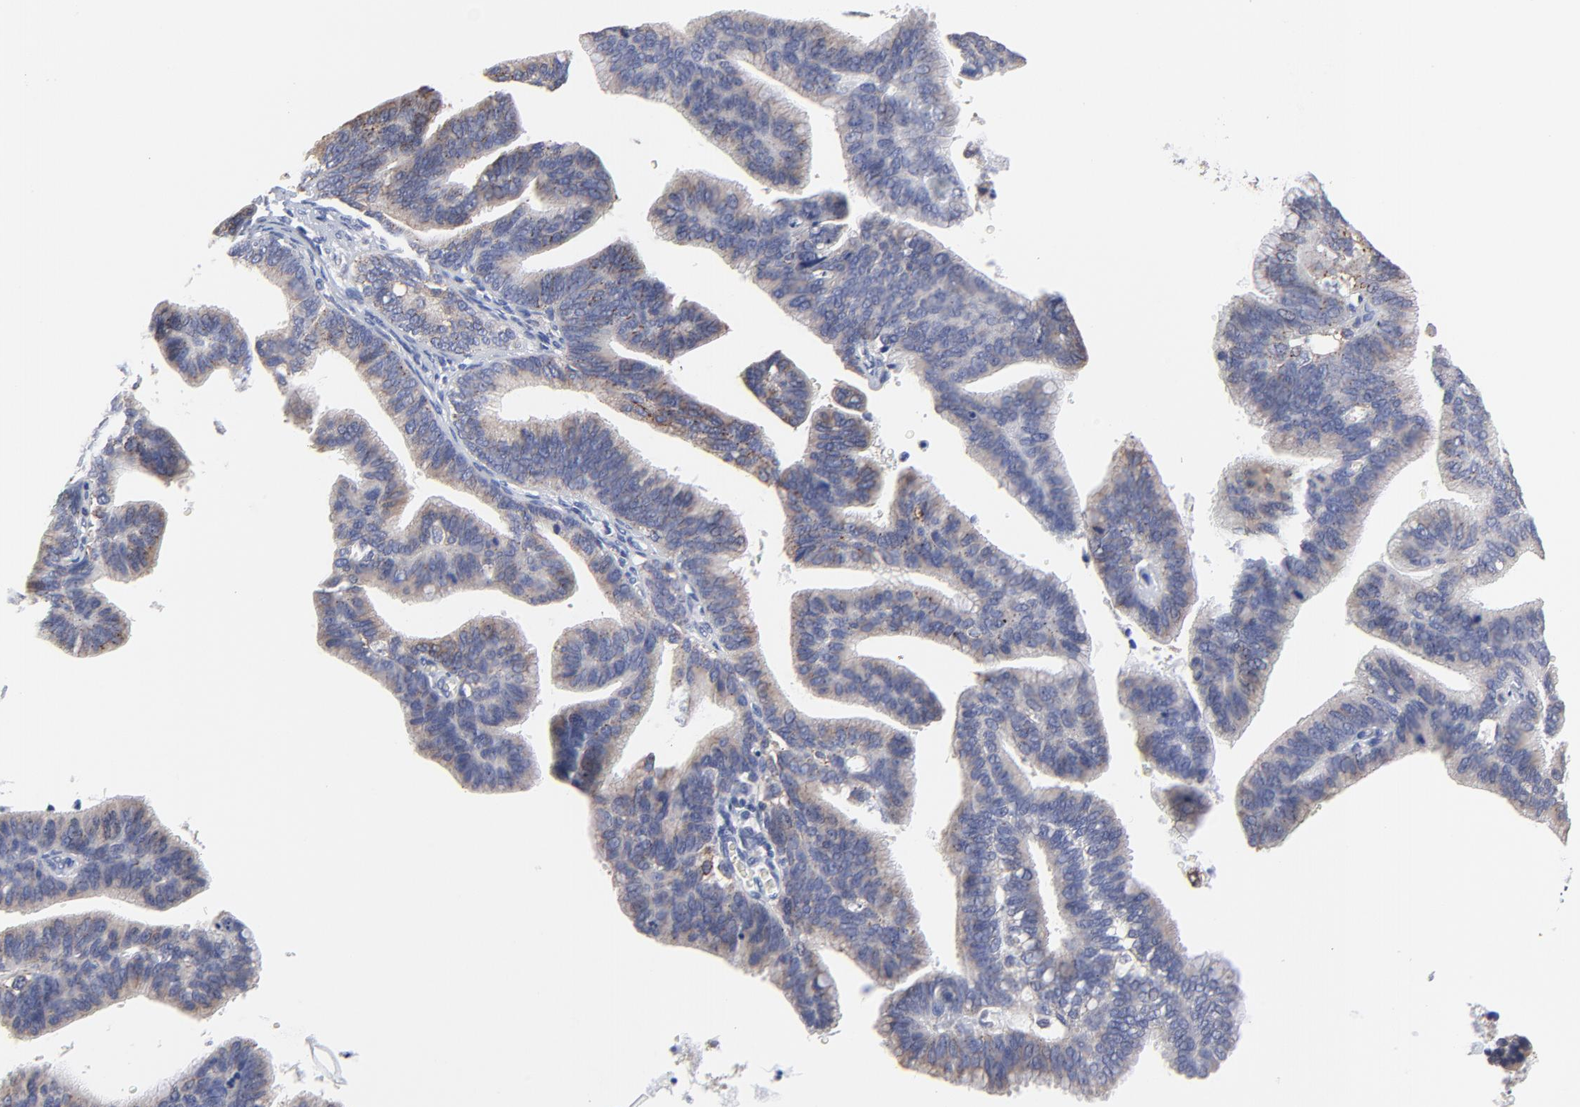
{"staining": {"intensity": "weak", "quantity": ">75%", "location": "cytoplasmic/membranous"}, "tissue": "cervical cancer", "cell_type": "Tumor cells", "image_type": "cancer", "snomed": [{"axis": "morphology", "description": "Adenocarcinoma, NOS"}, {"axis": "topography", "description": "Cervix"}], "caption": "Adenocarcinoma (cervical) tissue demonstrates weak cytoplasmic/membranous staining in about >75% of tumor cells", "gene": "TRIM22", "patient": {"sex": "female", "age": 47}}